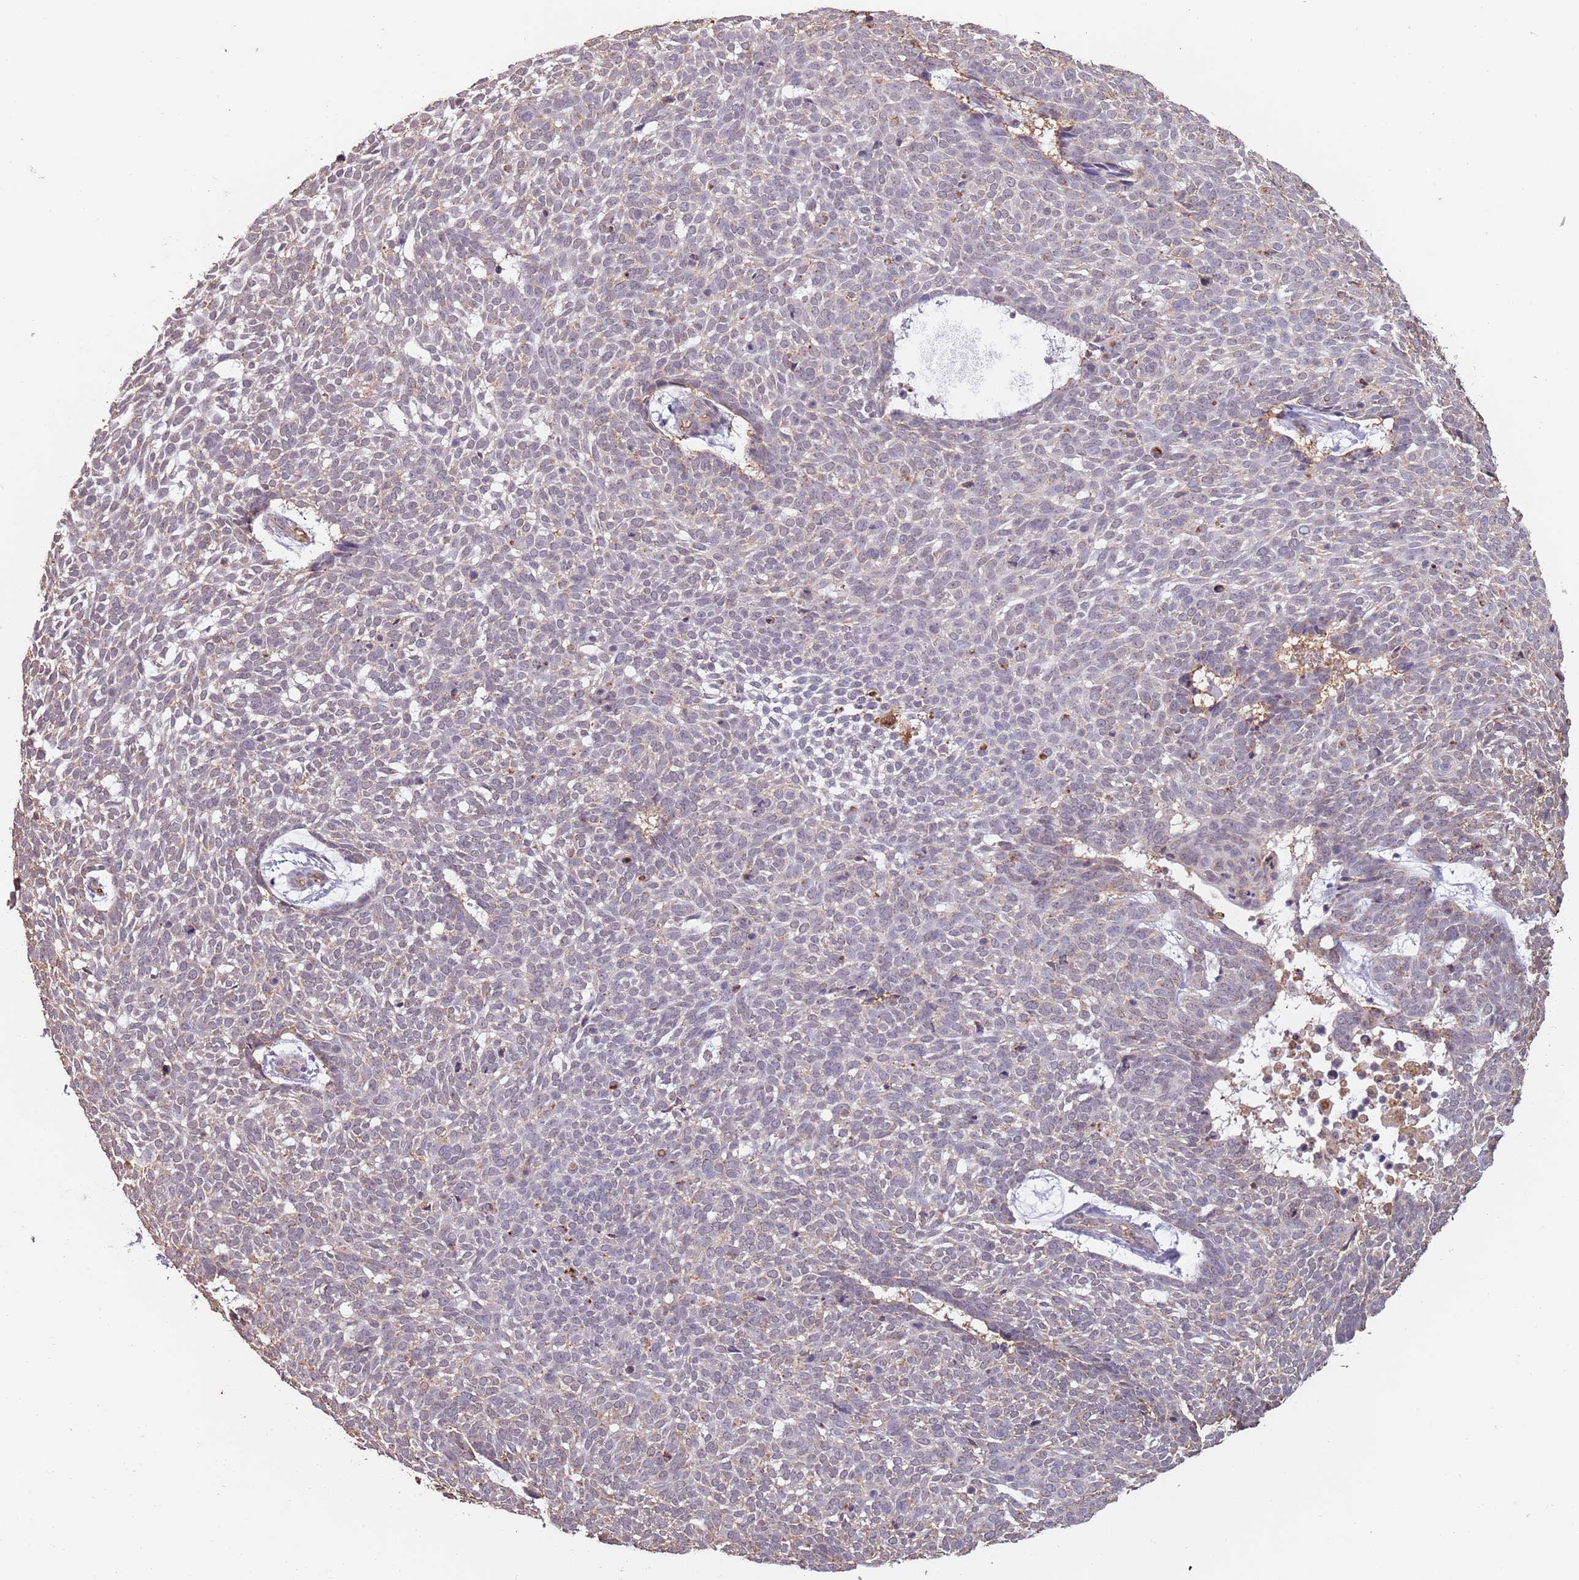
{"staining": {"intensity": "weak", "quantity": "<25%", "location": "cytoplasmic/membranous"}, "tissue": "skin cancer", "cell_type": "Tumor cells", "image_type": "cancer", "snomed": [{"axis": "morphology", "description": "Basal cell carcinoma"}, {"axis": "topography", "description": "Skin"}], "caption": "Skin basal cell carcinoma stained for a protein using immunohistochemistry demonstrates no positivity tumor cells.", "gene": "ATOSB", "patient": {"sex": "male", "age": 61}}